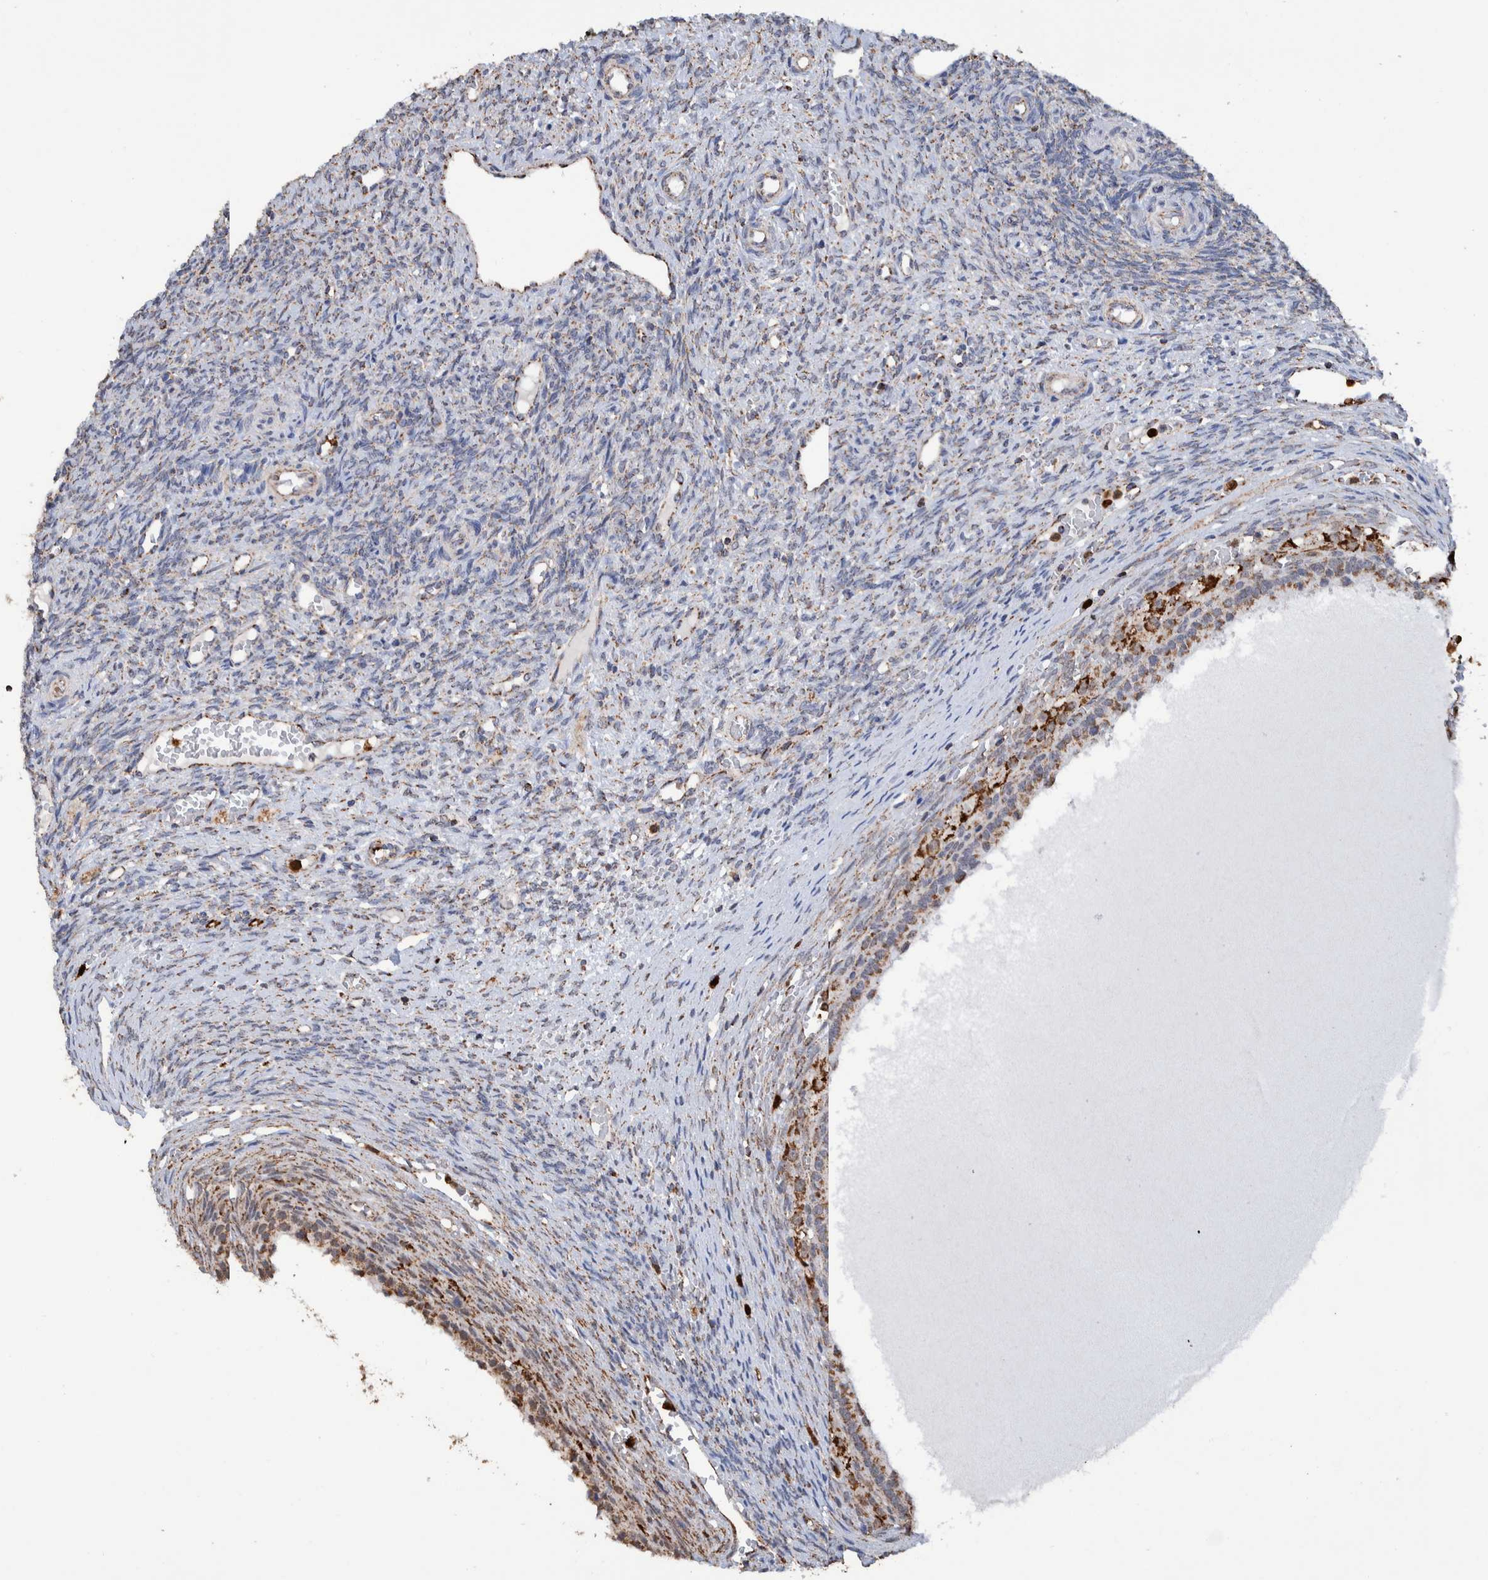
{"staining": {"intensity": "strong", "quantity": ">75%", "location": "cytoplasmic/membranous"}, "tissue": "ovary", "cell_type": "Follicle cells", "image_type": "normal", "snomed": [{"axis": "morphology", "description": "Normal tissue, NOS"}, {"axis": "topography", "description": "Ovary"}], "caption": "Ovary stained with a brown dye exhibits strong cytoplasmic/membranous positive expression in approximately >75% of follicle cells.", "gene": "DECR1", "patient": {"sex": "female", "age": 41}}